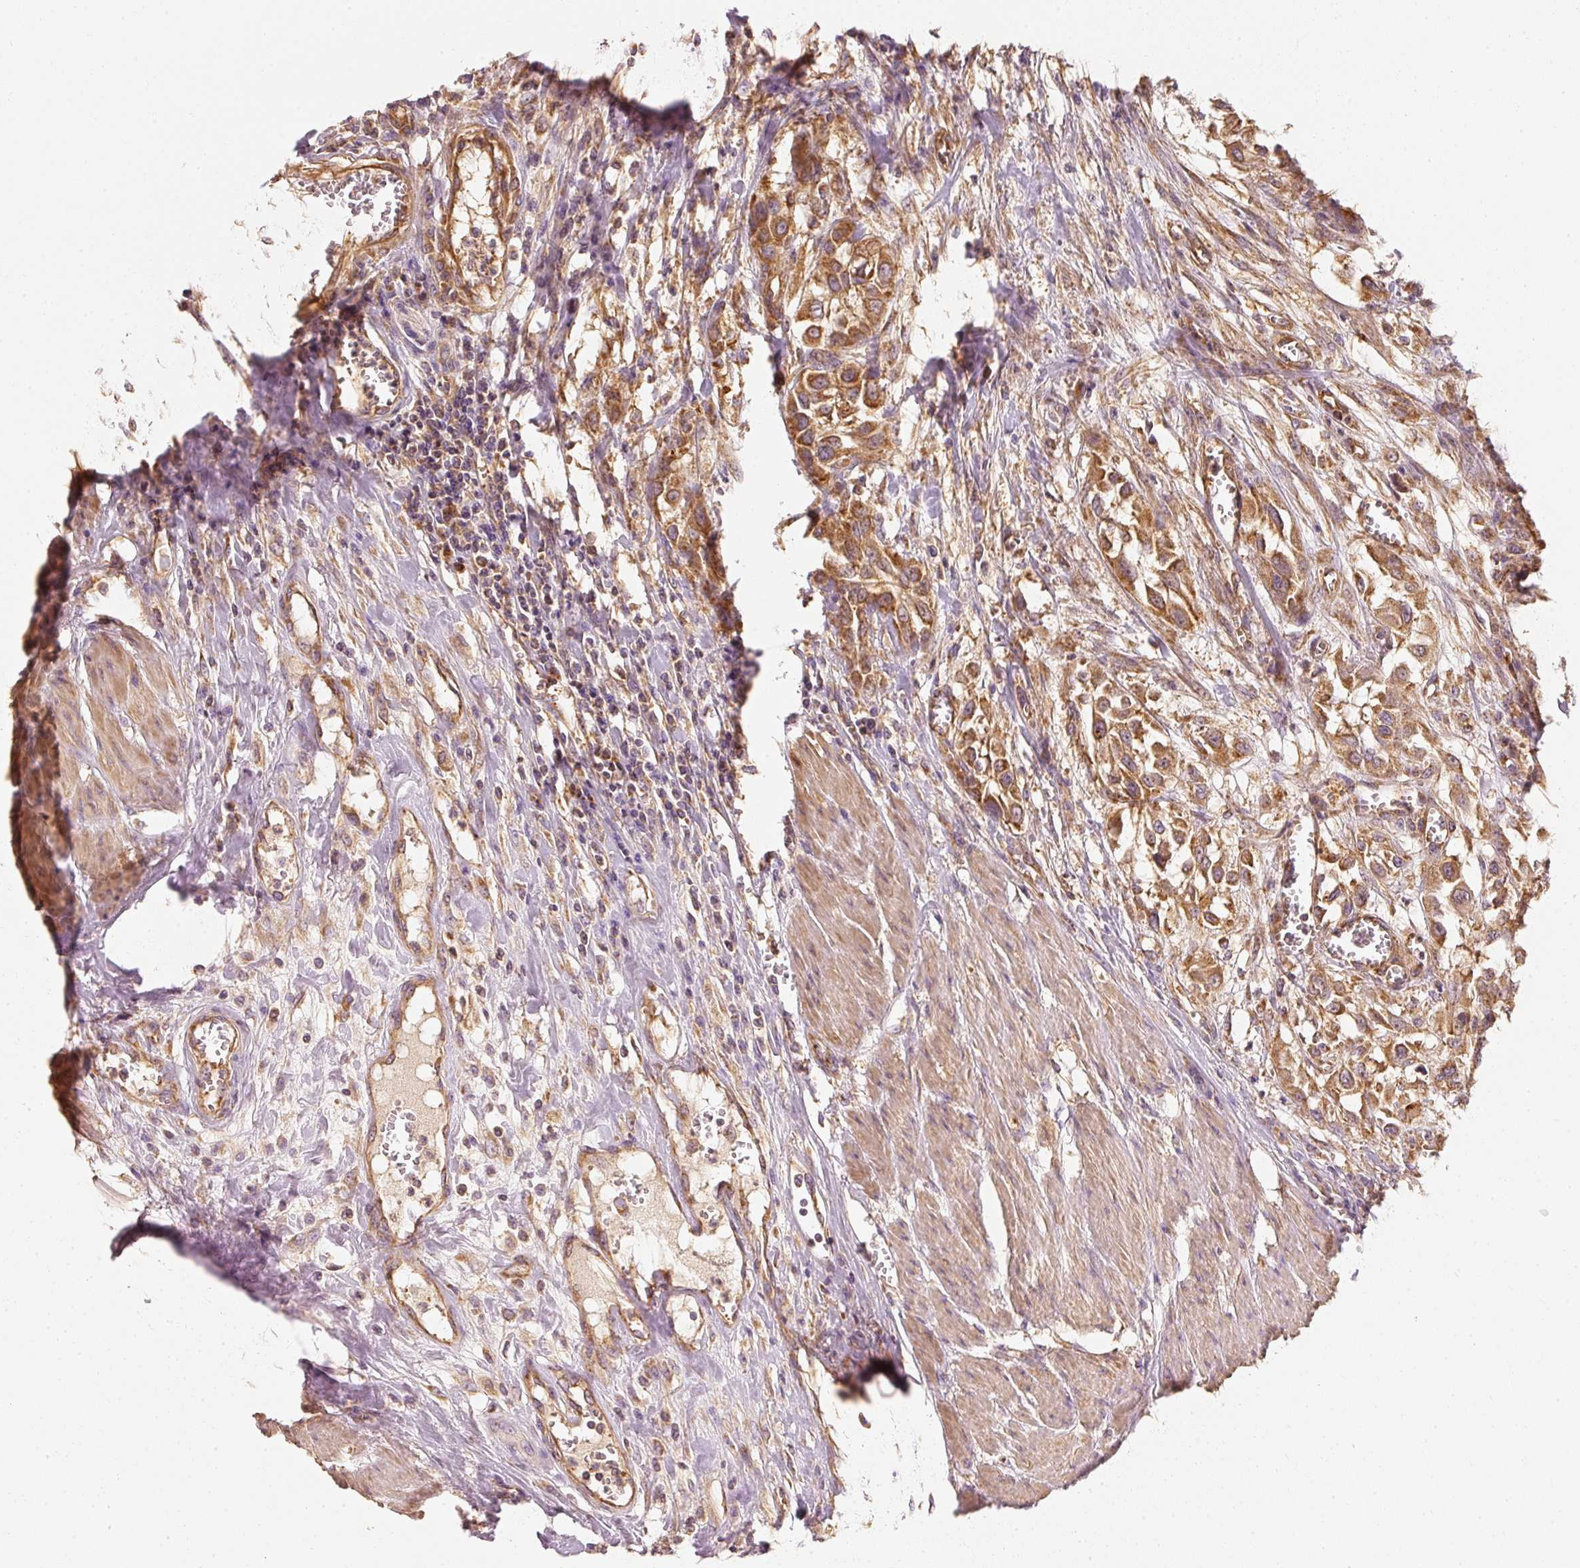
{"staining": {"intensity": "moderate", "quantity": ">75%", "location": "cytoplasmic/membranous"}, "tissue": "urothelial cancer", "cell_type": "Tumor cells", "image_type": "cancer", "snomed": [{"axis": "morphology", "description": "Urothelial carcinoma, High grade"}, {"axis": "topography", "description": "Urinary bladder"}], "caption": "Protein expression analysis of human urothelial carcinoma (high-grade) reveals moderate cytoplasmic/membranous expression in about >75% of tumor cells.", "gene": "TOMM40", "patient": {"sex": "male", "age": 57}}